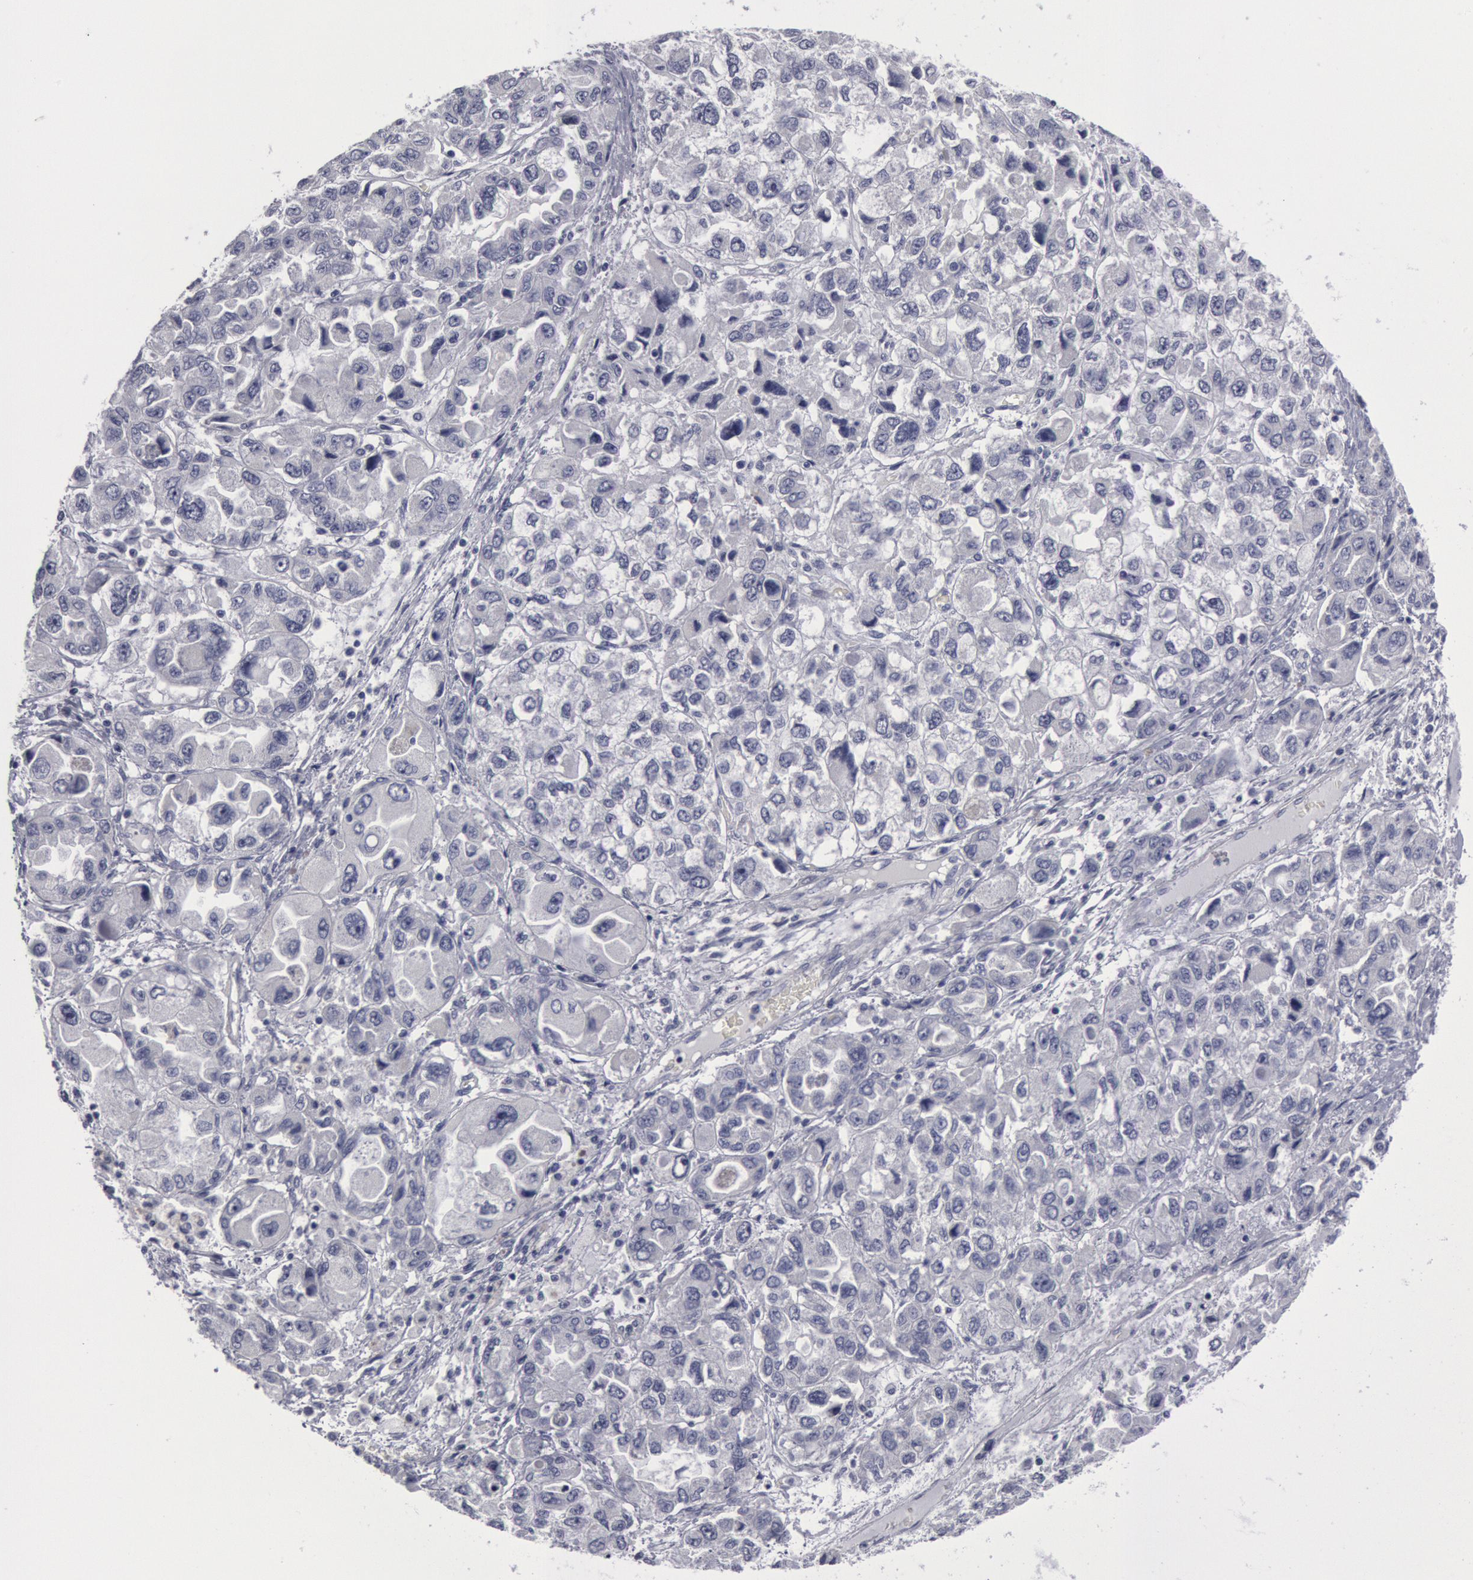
{"staining": {"intensity": "negative", "quantity": "none", "location": "none"}, "tissue": "ovarian cancer", "cell_type": "Tumor cells", "image_type": "cancer", "snomed": [{"axis": "morphology", "description": "Cystadenocarcinoma, serous, NOS"}, {"axis": "topography", "description": "Ovary"}], "caption": "Micrograph shows no protein expression in tumor cells of serous cystadenocarcinoma (ovarian) tissue.", "gene": "FHL1", "patient": {"sex": "female", "age": 84}}